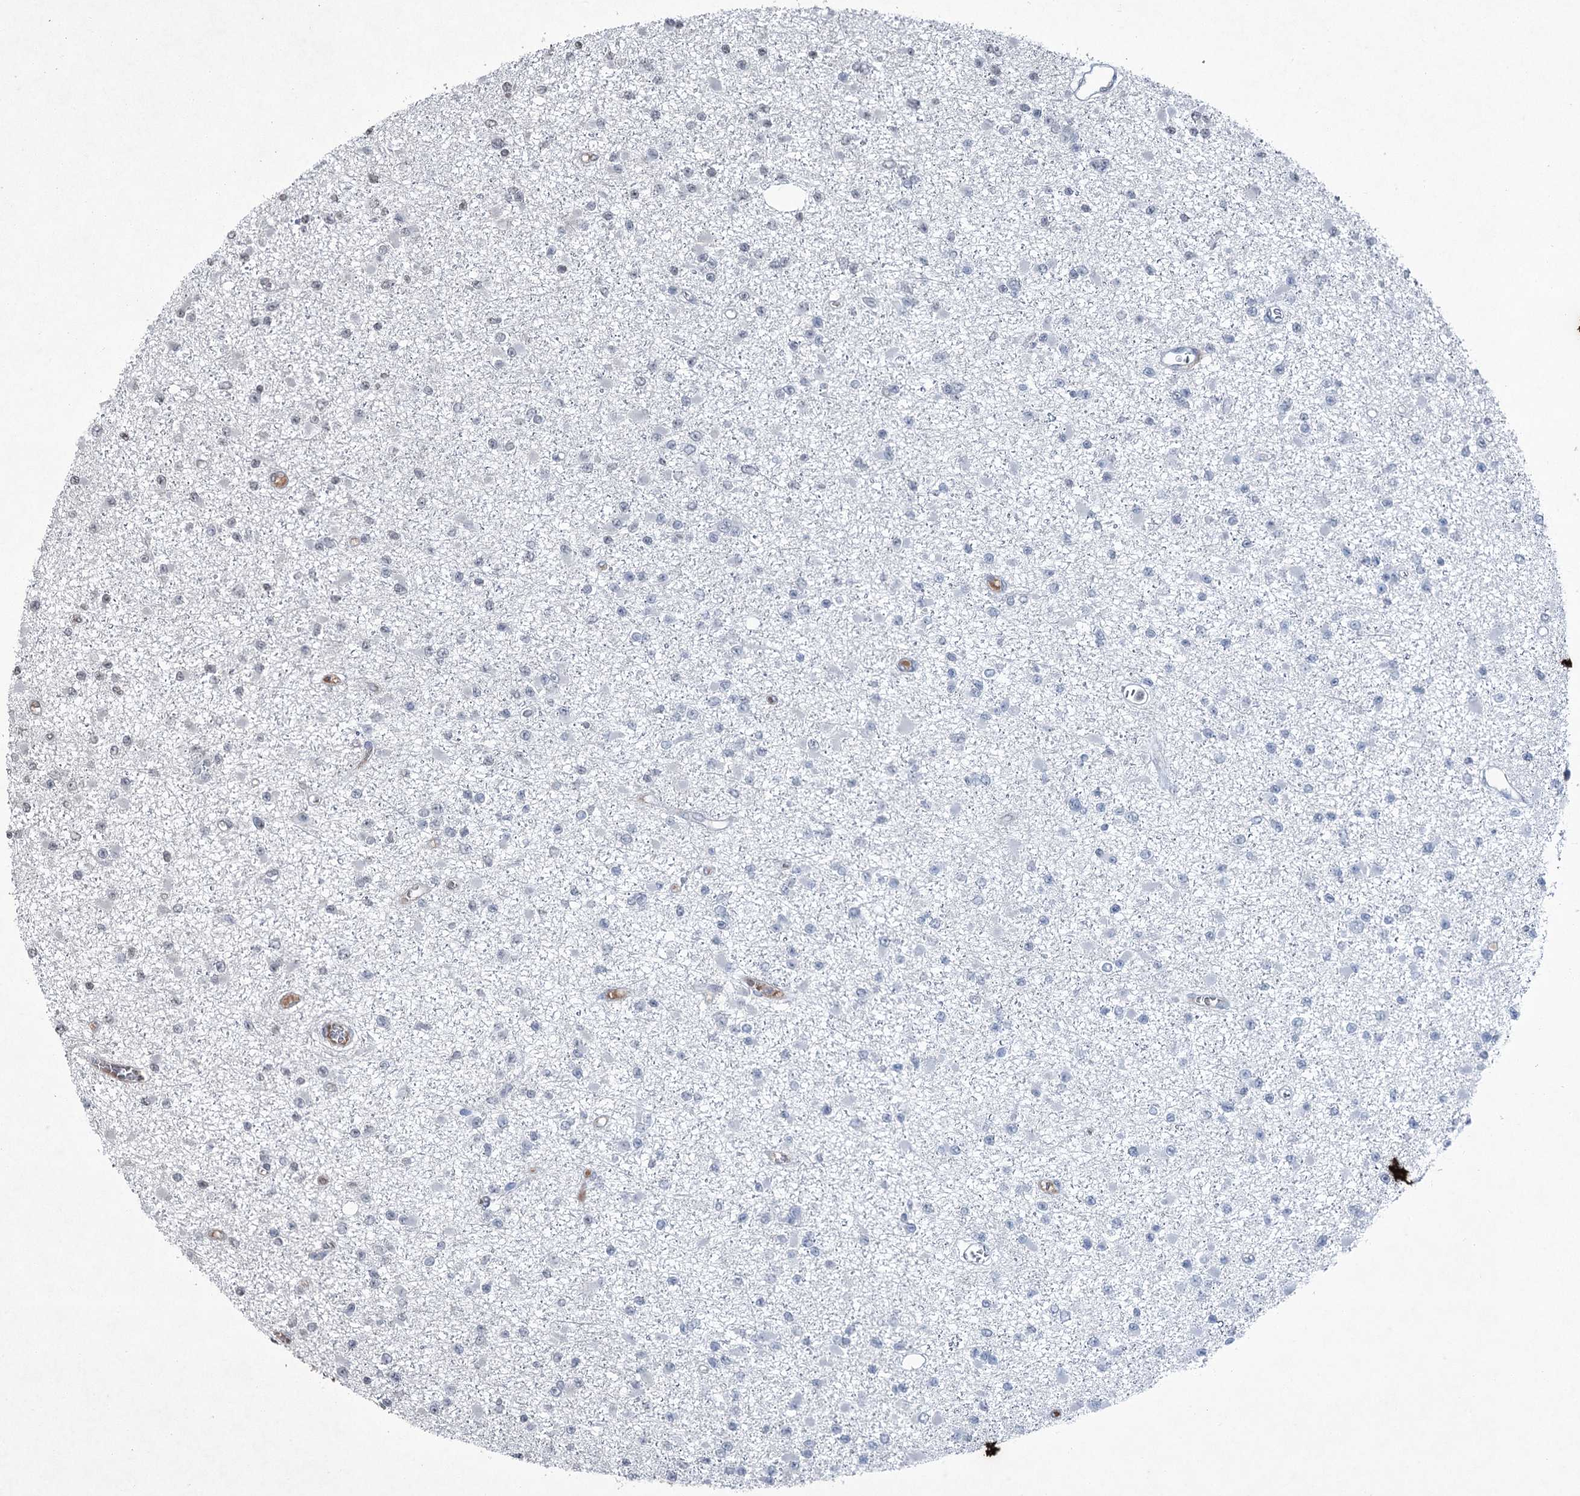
{"staining": {"intensity": "negative", "quantity": "none", "location": "none"}, "tissue": "glioma", "cell_type": "Tumor cells", "image_type": "cancer", "snomed": [{"axis": "morphology", "description": "Glioma, malignant, Low grade"}, {"axis": "topography", "description": "Brain"}], "caption": "The IHC photomicrograph has no significant expression in tumor cells of glioma tissue.", "gene": "PGLYRP2", "patient": {"sex": "female", "age": 22}}